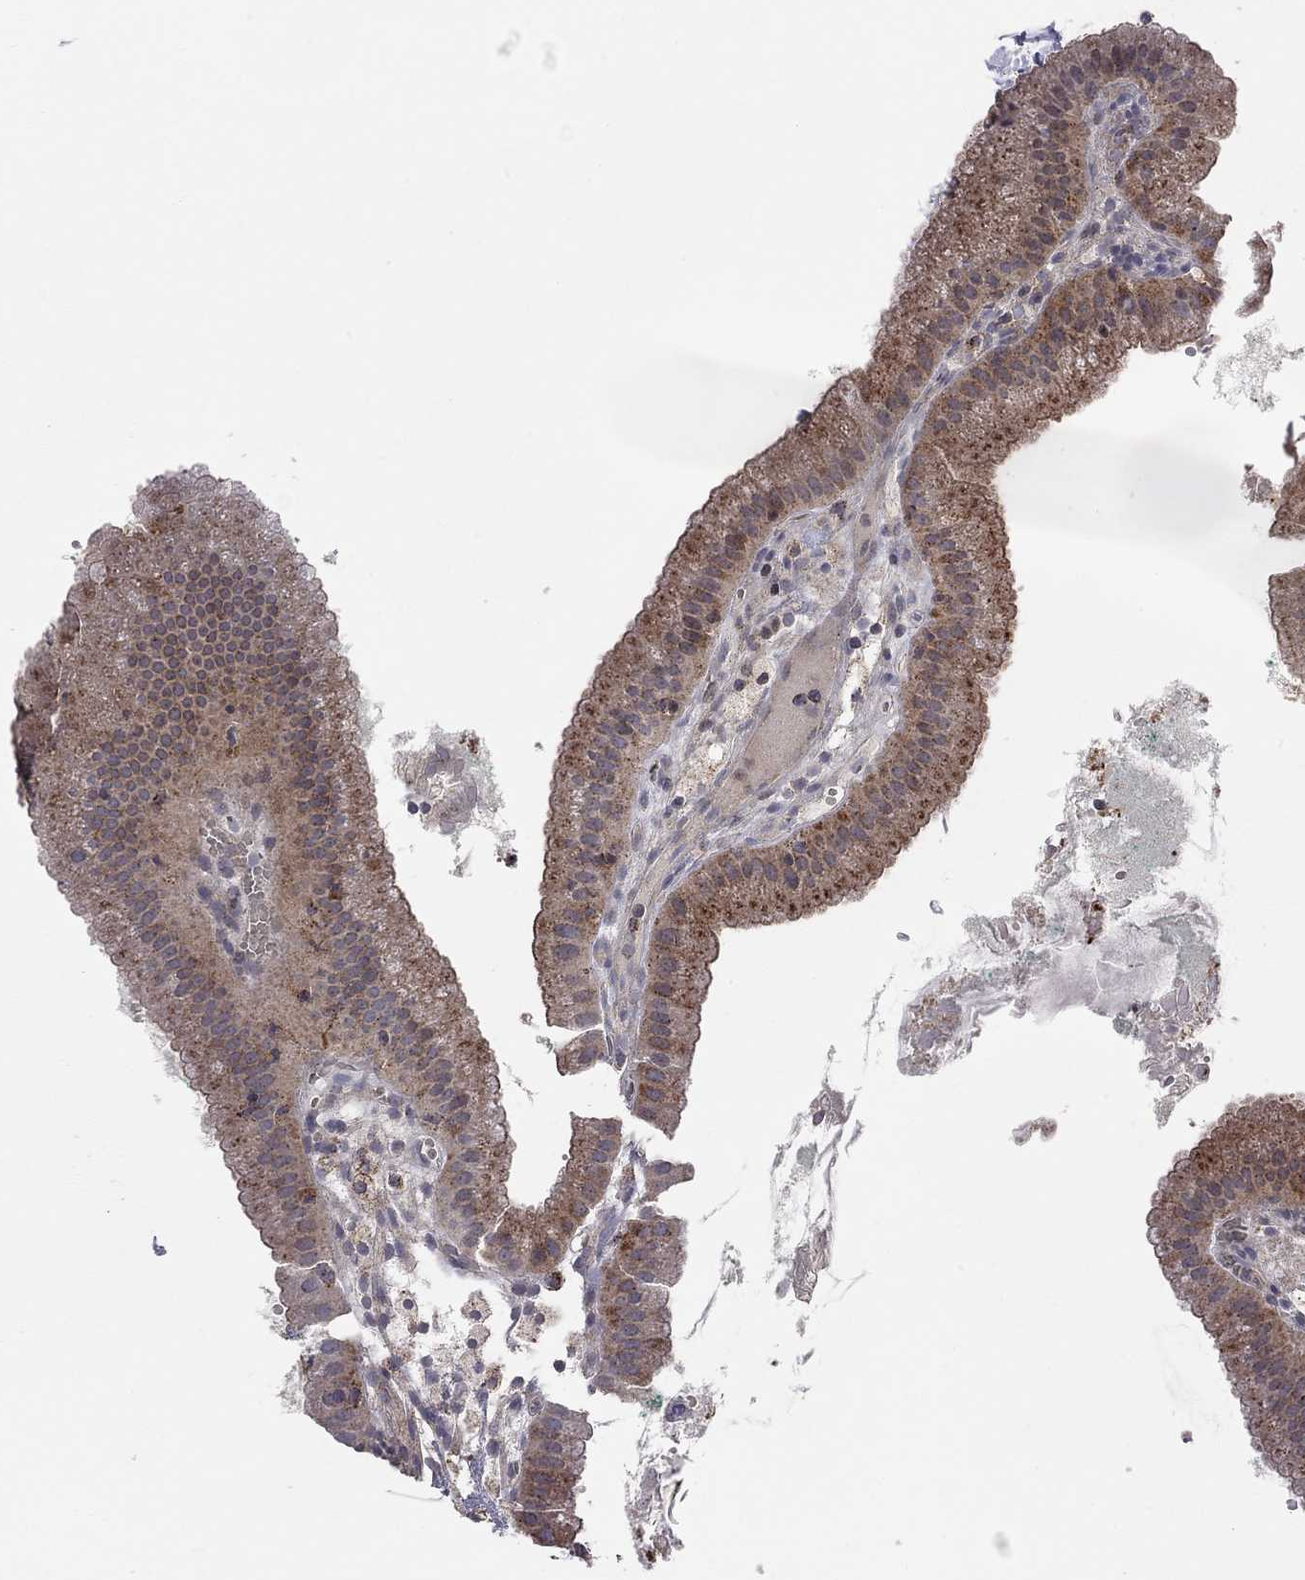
{"staining": {"intensity": "strong", "quantity": "<25%", "location": "cytoplasmic/membranous"}, "tissue": "gallbladder", "cell_type": "Glandular cells", "image_type": "normal", "snomed": [{"axis": "morphology", "description": "Normal tissue, NOS"}, {"axis": "topography", "description": "Gallbladder"}], "caption": "Immunohistochemistry (DAB (3,3'-diaminobenzidine)) staining of normal gallbladder shows strong cytoplasmic/membranous protein positivity in about <25% of glandular cells.", "gene": "ERN2", "patient": {"sex": "male", "age": 67}}